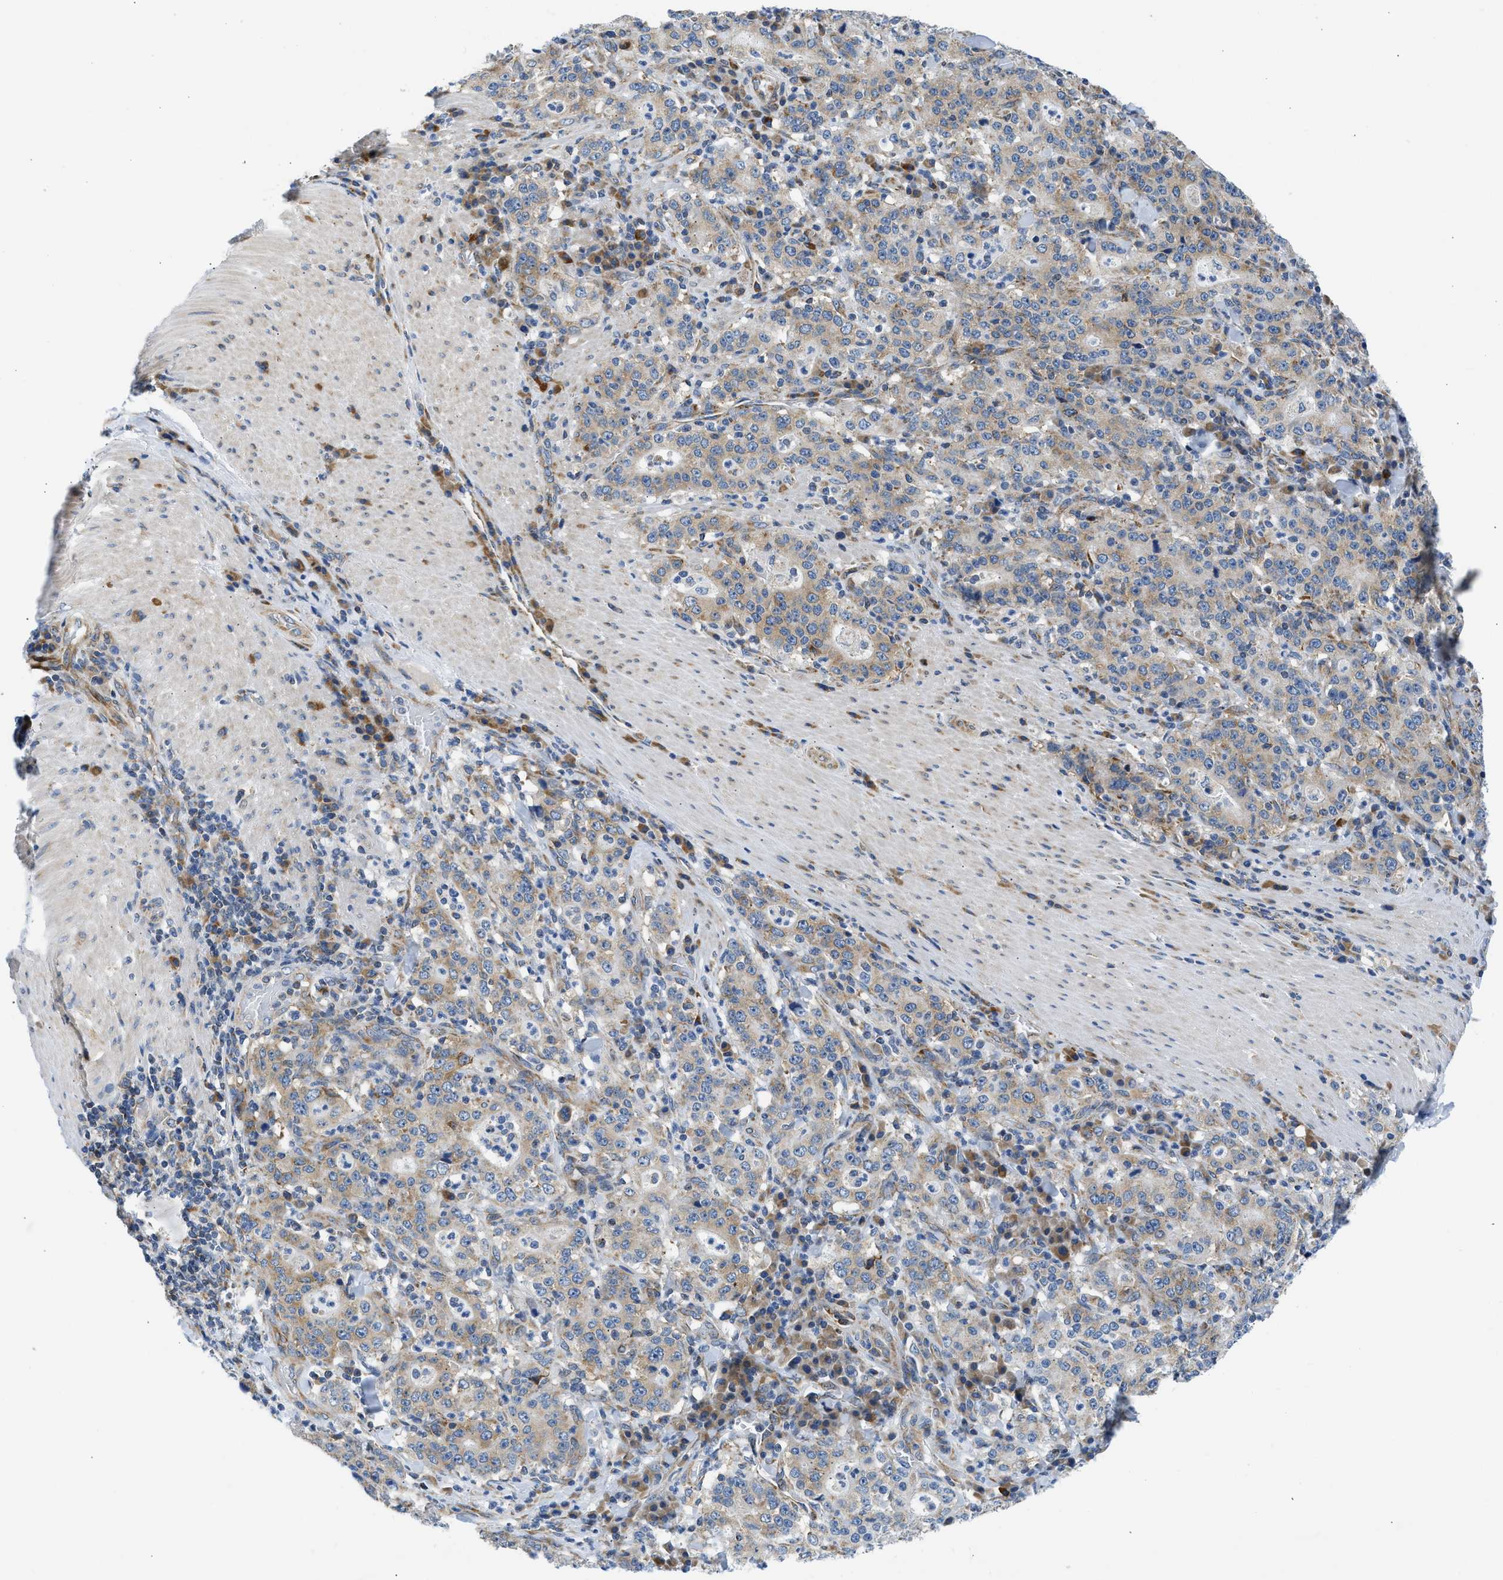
{"staining": {"intensity": "weak", "quantity": ">75%", "location": "cytoplasmic/membranous"}, "tissue": "stomach cancer", "cell_type": "Tumor cells", "image_type": "cancer", "snomed": [{"axis": "morphology", "description": "Normal tissue, NOS"}, {"axis": "morphology", "description": "Adenocarcinoma, NOS"}, {"axis": "topography", "description": "Stomach, upper"}, {"axis": "topography", "description": "Stomach"}], "caption": "A micrograph of human stomach cancer stained for a protein displays weak cytoplasmic/membranous brown staining in tumor cells.", "gene": "CAMKK2", "patient": {"sex": "male", "age": 59}}